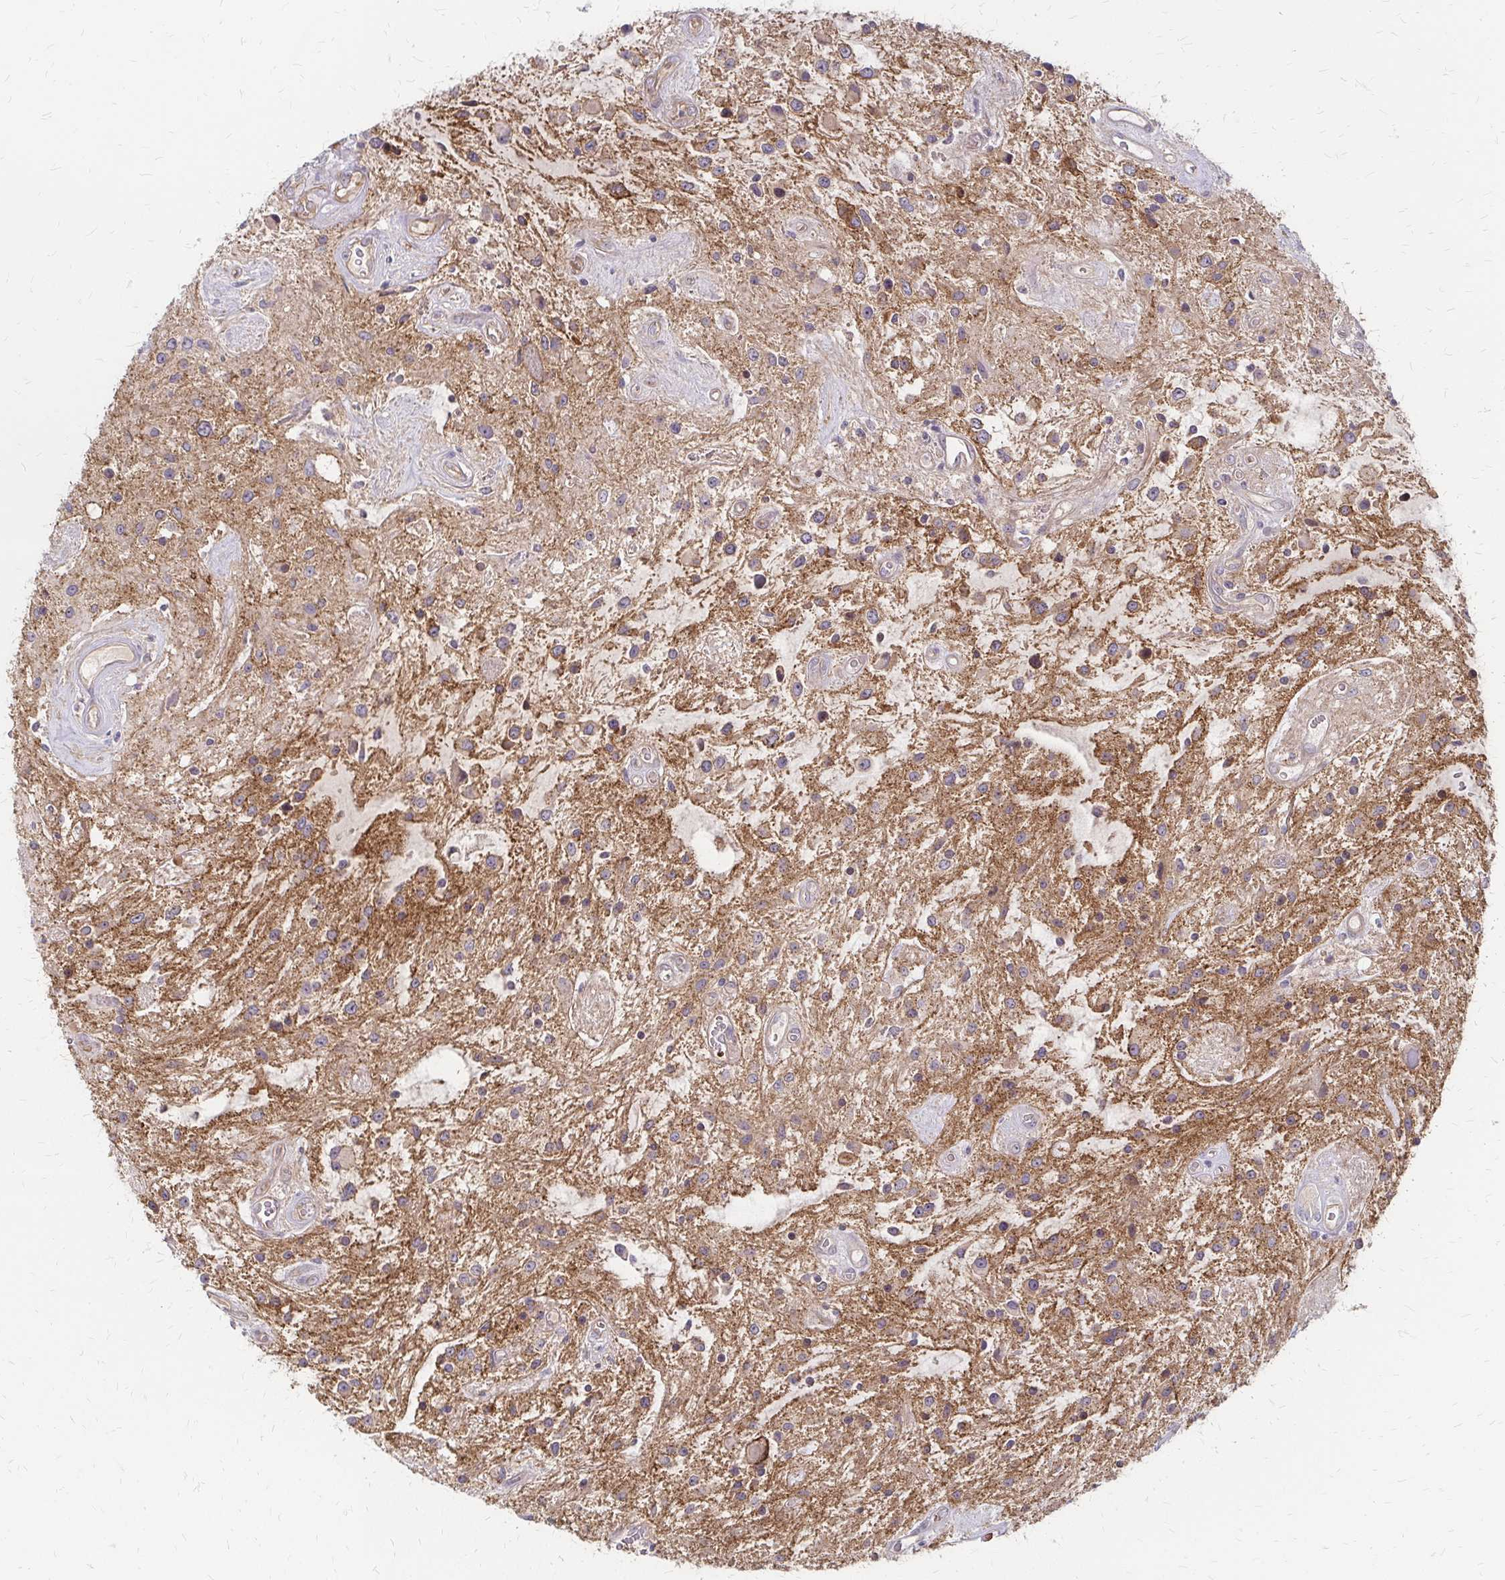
{"staining": {"intensity": "moderate", "quantity": ">75%", "location": "cytoplasmic/membranous"}, "tissue": "glioma", "cell_type": "Tumor cells", "image_type": "cancer", "snomed": [{"axis": "morphology", "description": "Glioma, malignant, Low grade"}, {"axis": "topography", "description": "Cerebellum"}], "caption": "DAB immunohistochemical staining of malignant low-grade glioma demonstrates moderate cytoplasmic/membranous protein positivity in about >75% of tumor cells.", "gene": "ZNF383", "patient": {"sex": "female", "age": 14}}